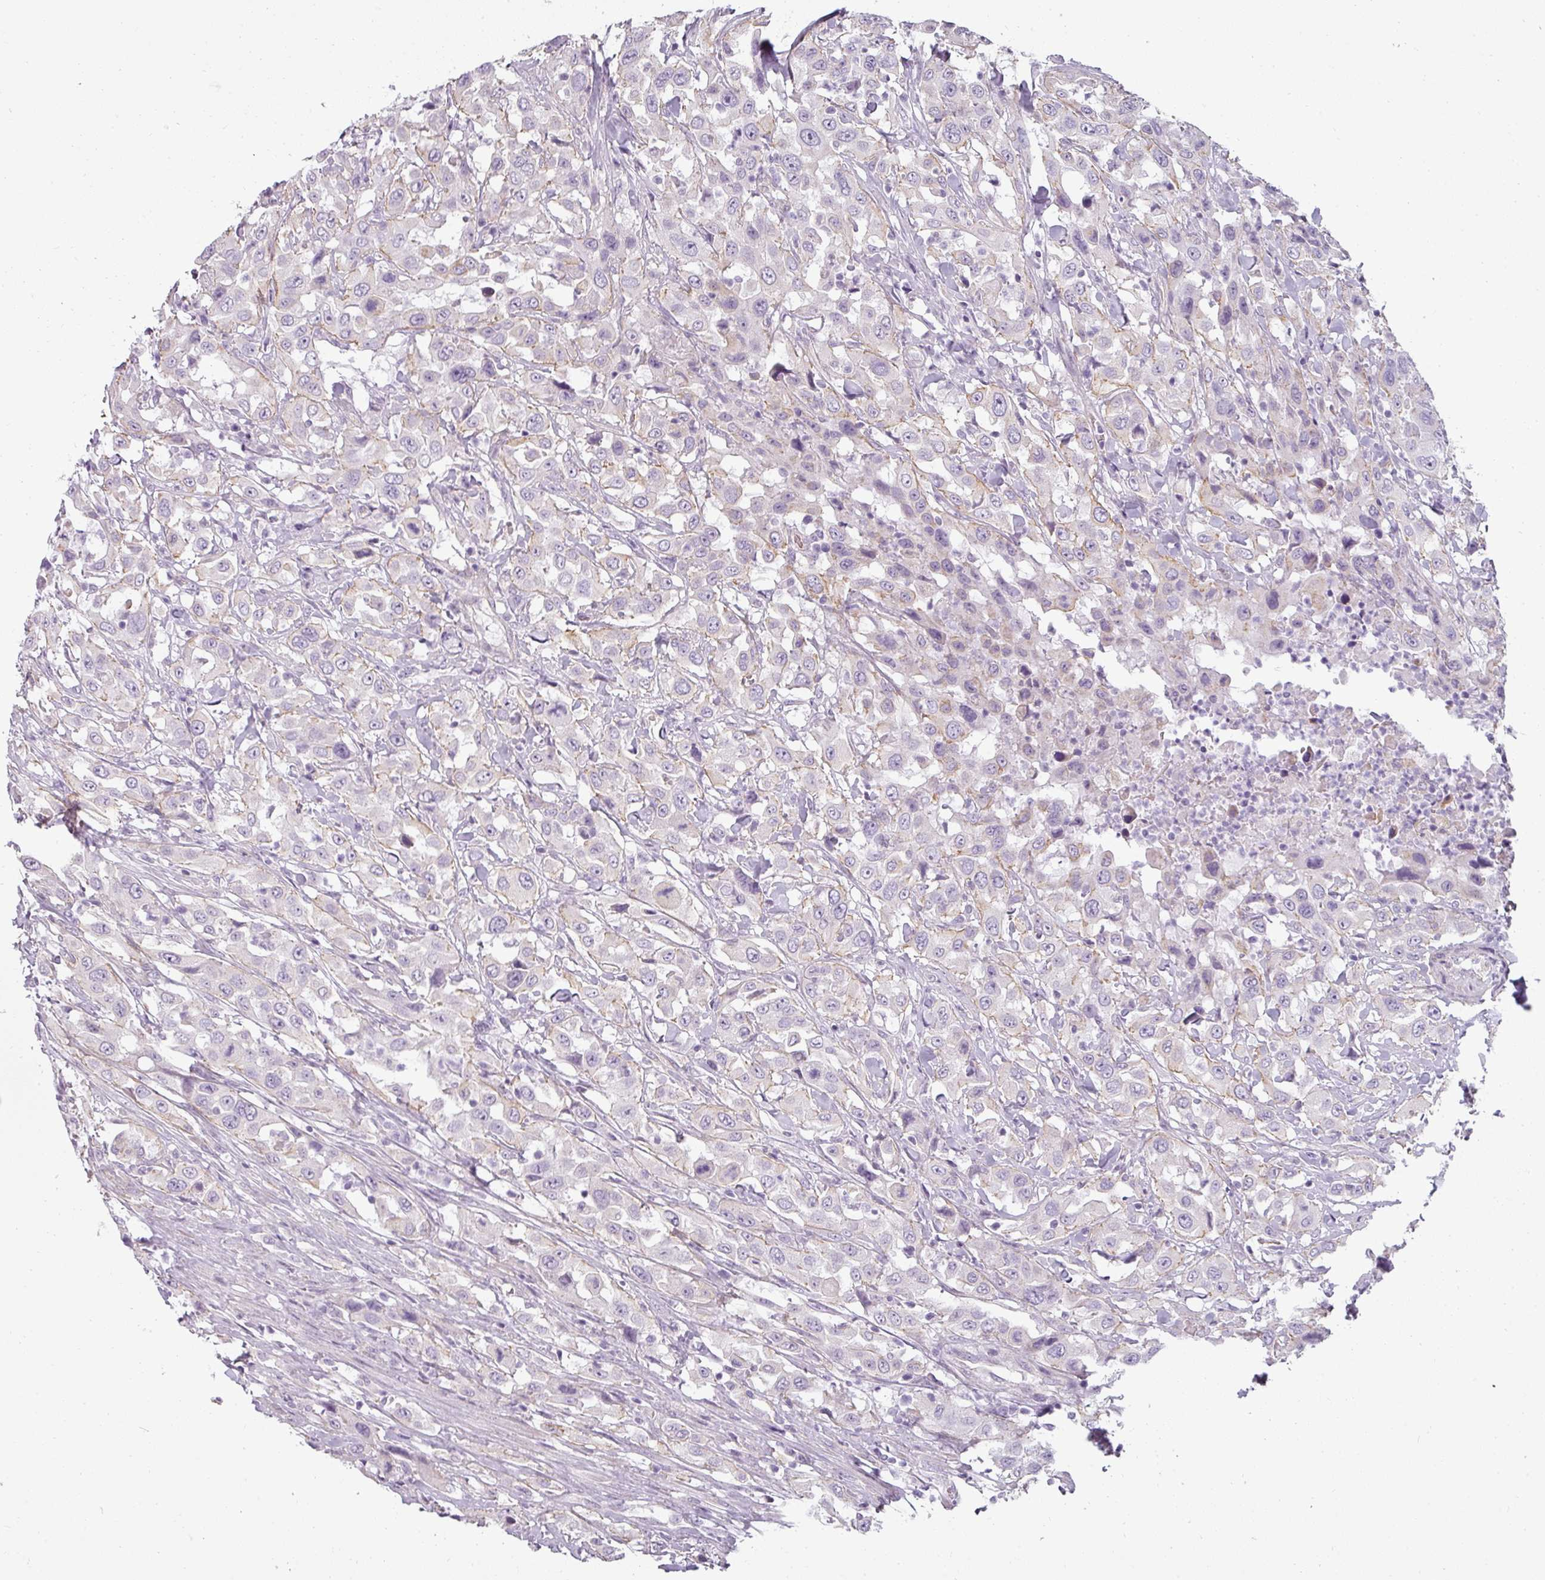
{"staining": {"intensity": "negative", "quantity": "none", "location": "none"}, "tissue": "urothelial cancer", "cell_type": "Tumor cells", "image_type": "cancer", "snomed": [{"axis": "morphology", "description": "Urothelial carcinoma, High grade"}, {"axis": "topography", "description": "Urinary bladder"}], "caption": "Urothelial cancer stained for a protein using immunohistochemistry (IHC) displays no expression tumor cells.", "gene": "ASB1", "patient": {"sex": "male", "age": 61}}